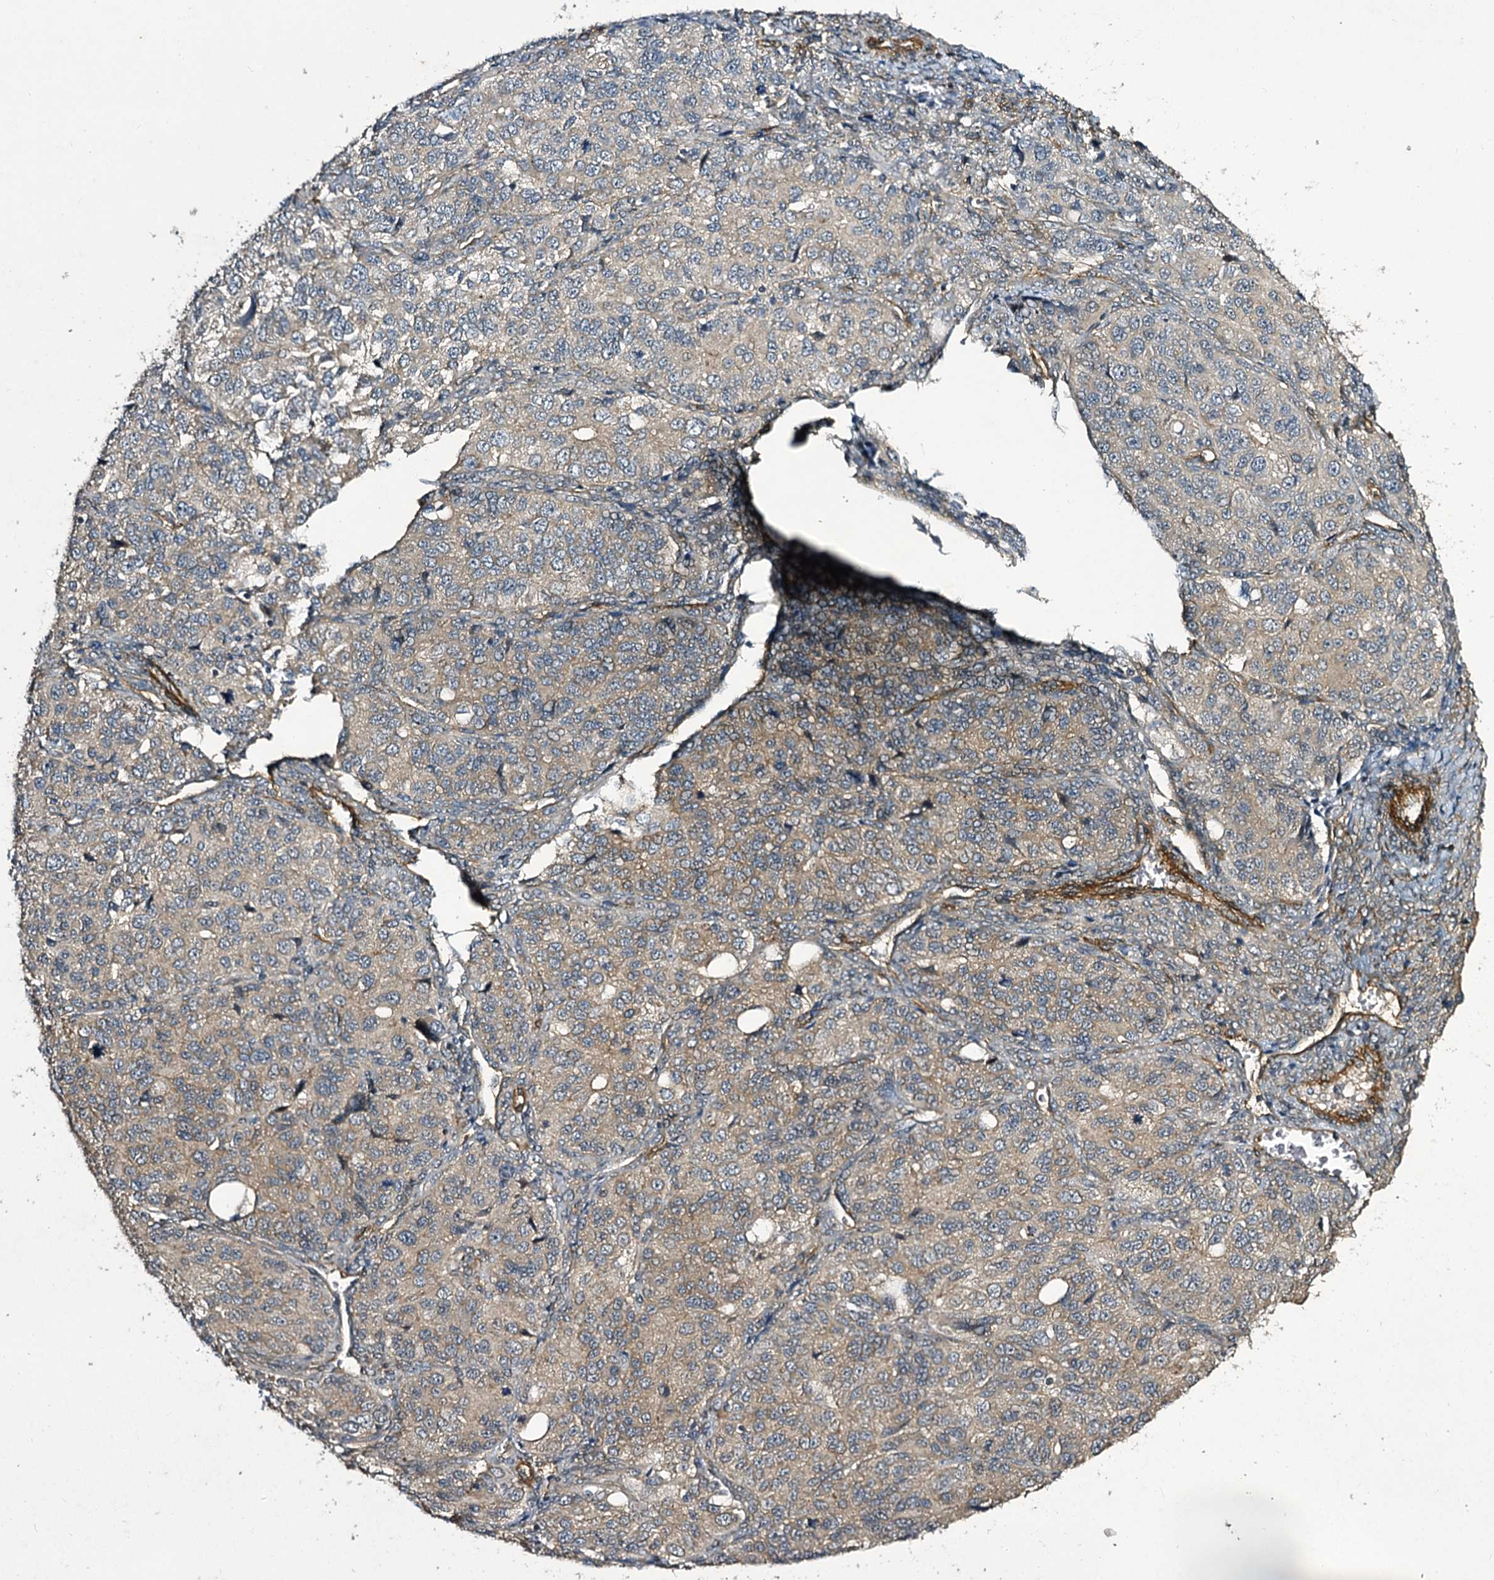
{"staining": {"intensity": "moderate", "quantity": ">75%", "location": "cytoplasmic/membranous"}, "tissue": "ovarian cancer", "cell_type": "Tumor cells", "image_type": "cancer", "snomed": [{"axis": "morphology", "description": "Carcinoma, endometroid"}, {"axis": "topography", "description": "Ovary"}], "caption": "The image shows a brown stain indicating the presence of a protein in the cytoplasmic/membranous of tumor cells in ovarian cancer.", "gene": "MYO1C", "patient": {"sex": "female", "age": 51}}